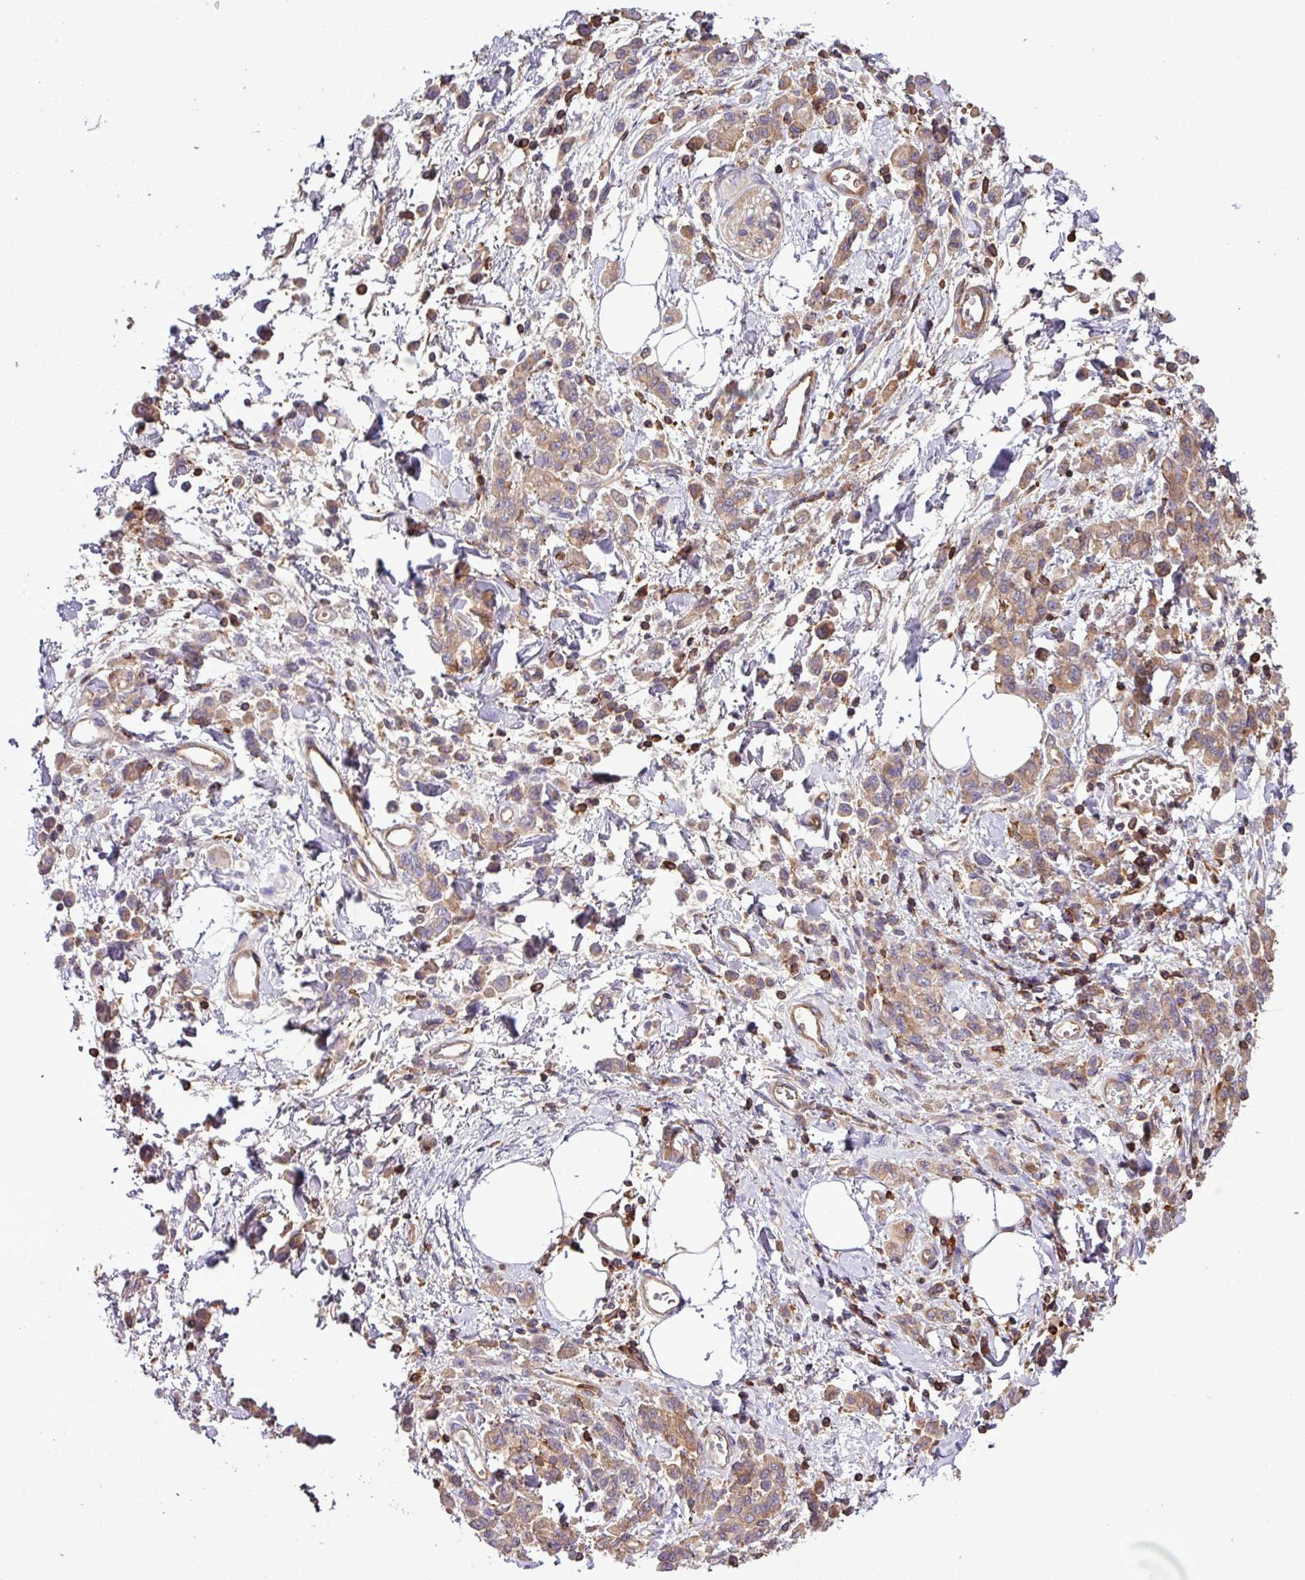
{"staining": {"intensity": "weak", "quantity": ">75%", "location": "cytoplasmic/membranous"}, "tissue": "stomach cancer", "cell_type": "Tumor cells", "image_type": "cancer", "snomed": [{"axis": "morphology", "description": "Adenocarcinoma, NOS"}, {"axis": "topography", "description": "Stomach"}], "caption": "Human stomach cancer (adenocarcinoma) stained for a protein (brown) reveals weak cytoplasmic/membranous positive expression in about >75% of tumor cells.", "gene": "PGAP6", "patient": {"sex": "male", "age": 77}}